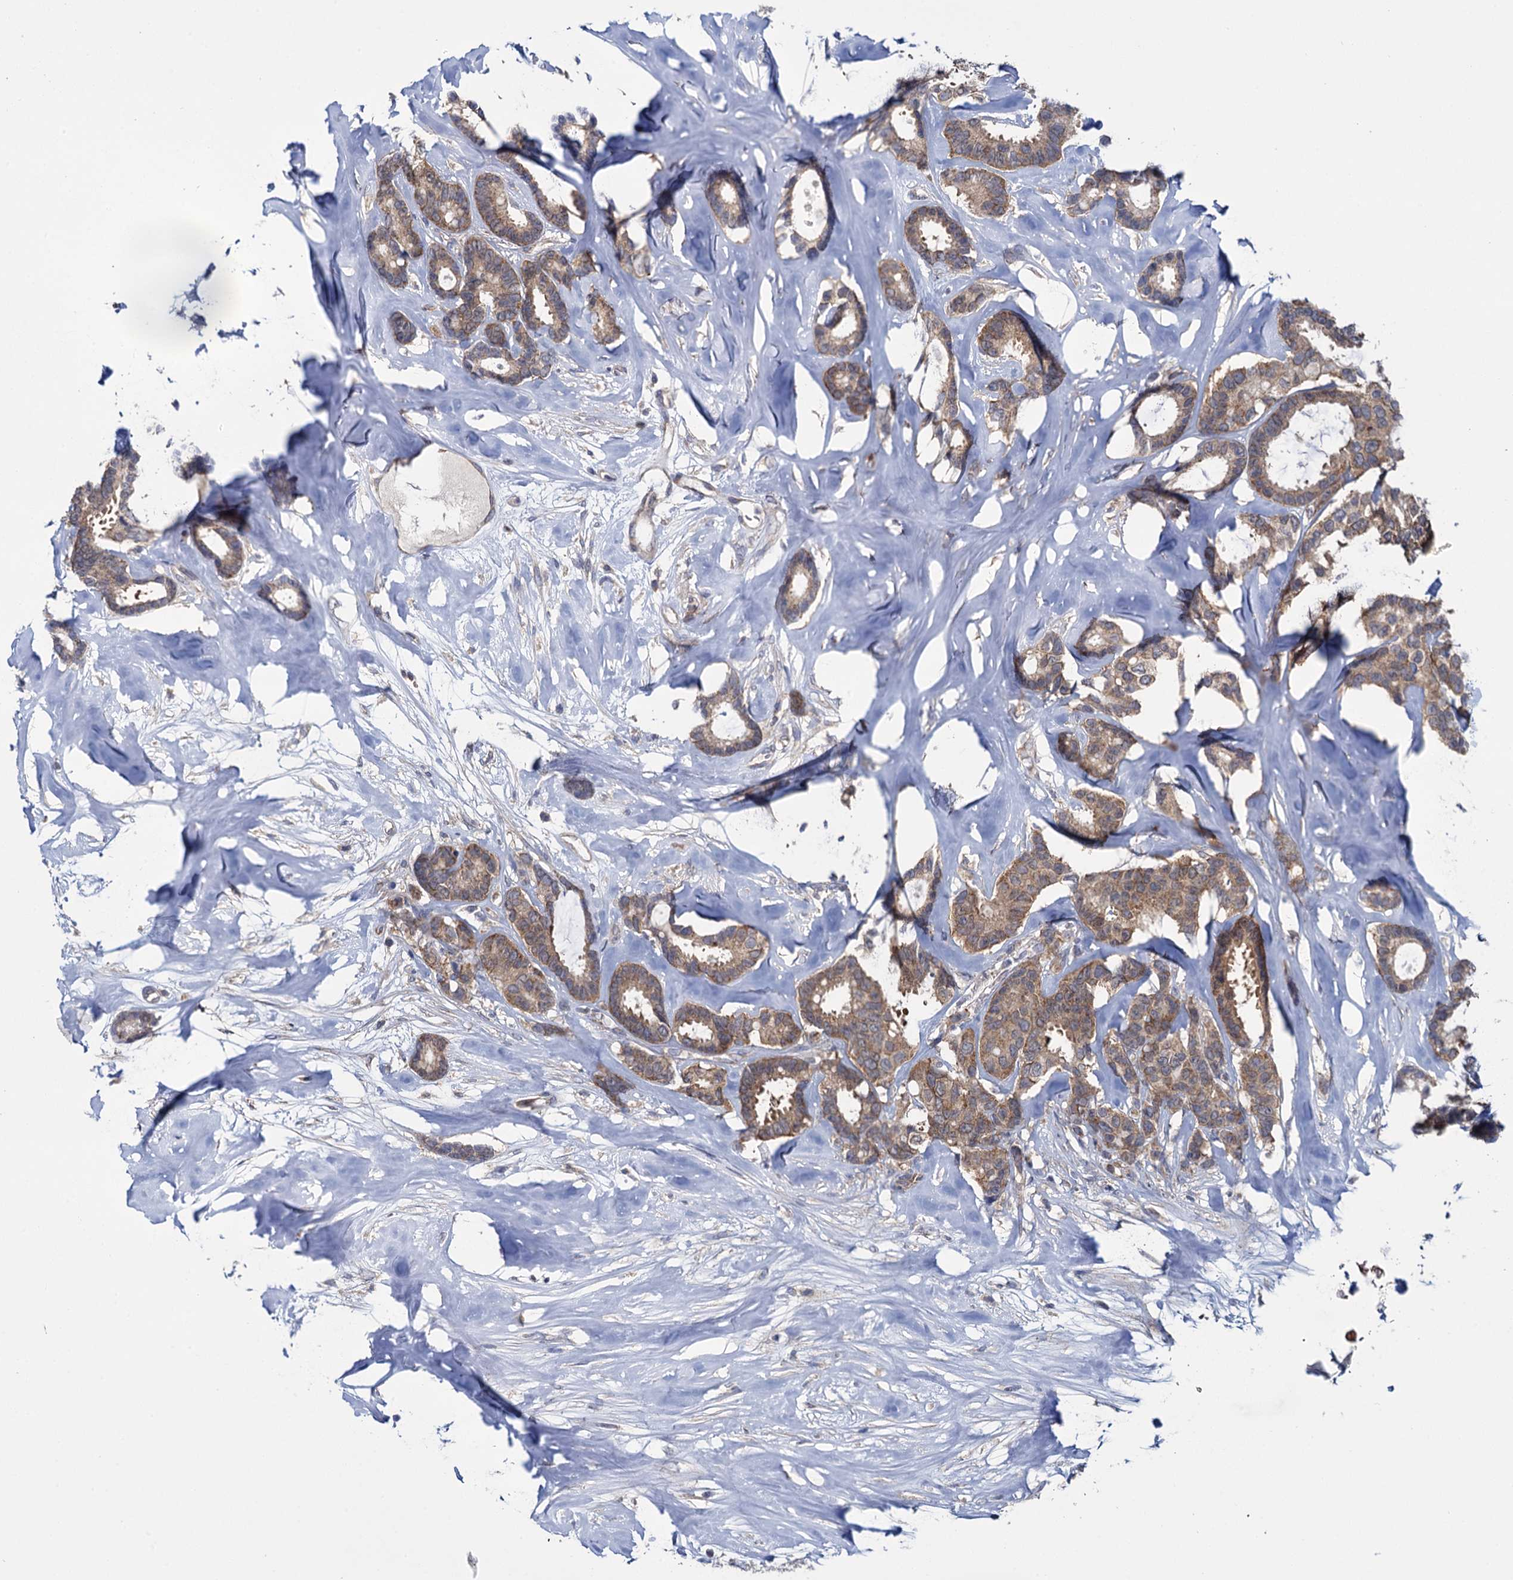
{"staining": {"intensity": "moderate", "quantity": ">75%", "location": "cytoplasmic/membranous"}, "tissue": "breast cancer", "cell_type": "Tumor cells", "image_type": "cancer", "snomed": [{"axis": "morphology", "description": "Duct carcinoma"}, {"axis": "topography", "description": "Breast"}], "caption": "This image reveals breast cancer stained with immunohistochemistry (IHC) to label a protein in brown. The cytoplasmic/membranous of tumor cells show moderate positivity for the protein. Nuclei are counter-stained blue.", "gene": "GSTM2", "patient": {"sex": "female", "age": 87}}